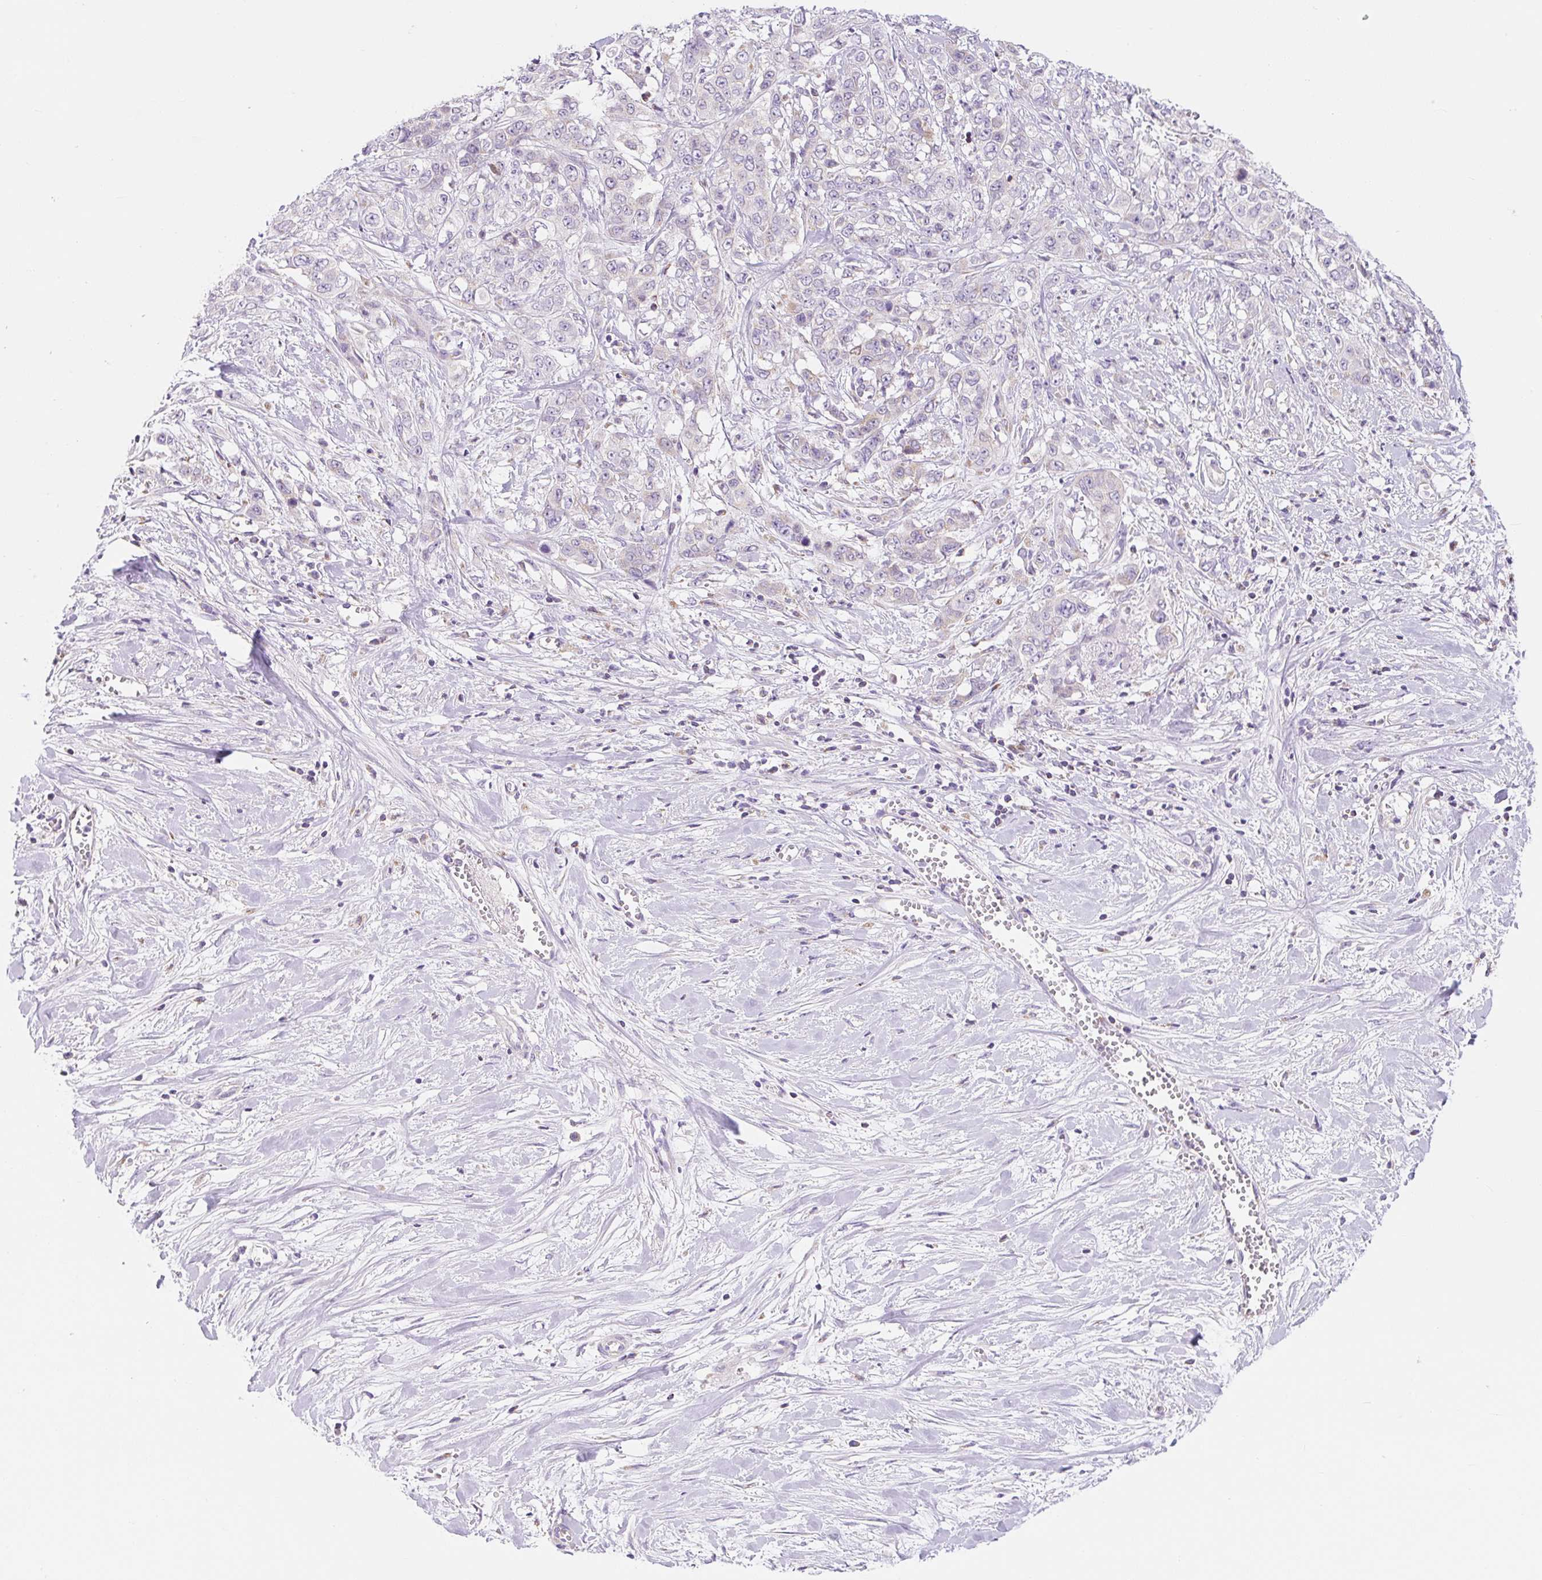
{"staining": {"intensity": "negative", "quantity": "none", "location": "none"}, "tissue": "stomach cancer", "cell_type": "Tumor cells", "image_type": "cancer", "snomed": [{"axis": "morphology", "description": "Adenocarcinoma, NOS"}, {"axis": "topography", "description": "Stomach, upper"}], "caption": "Micrograph shows no significant protein expression in tumor cells of adenocarcinoma (stomach).", "gene": "FOCAD", "patient": {"sex": "male", "age": 62}}